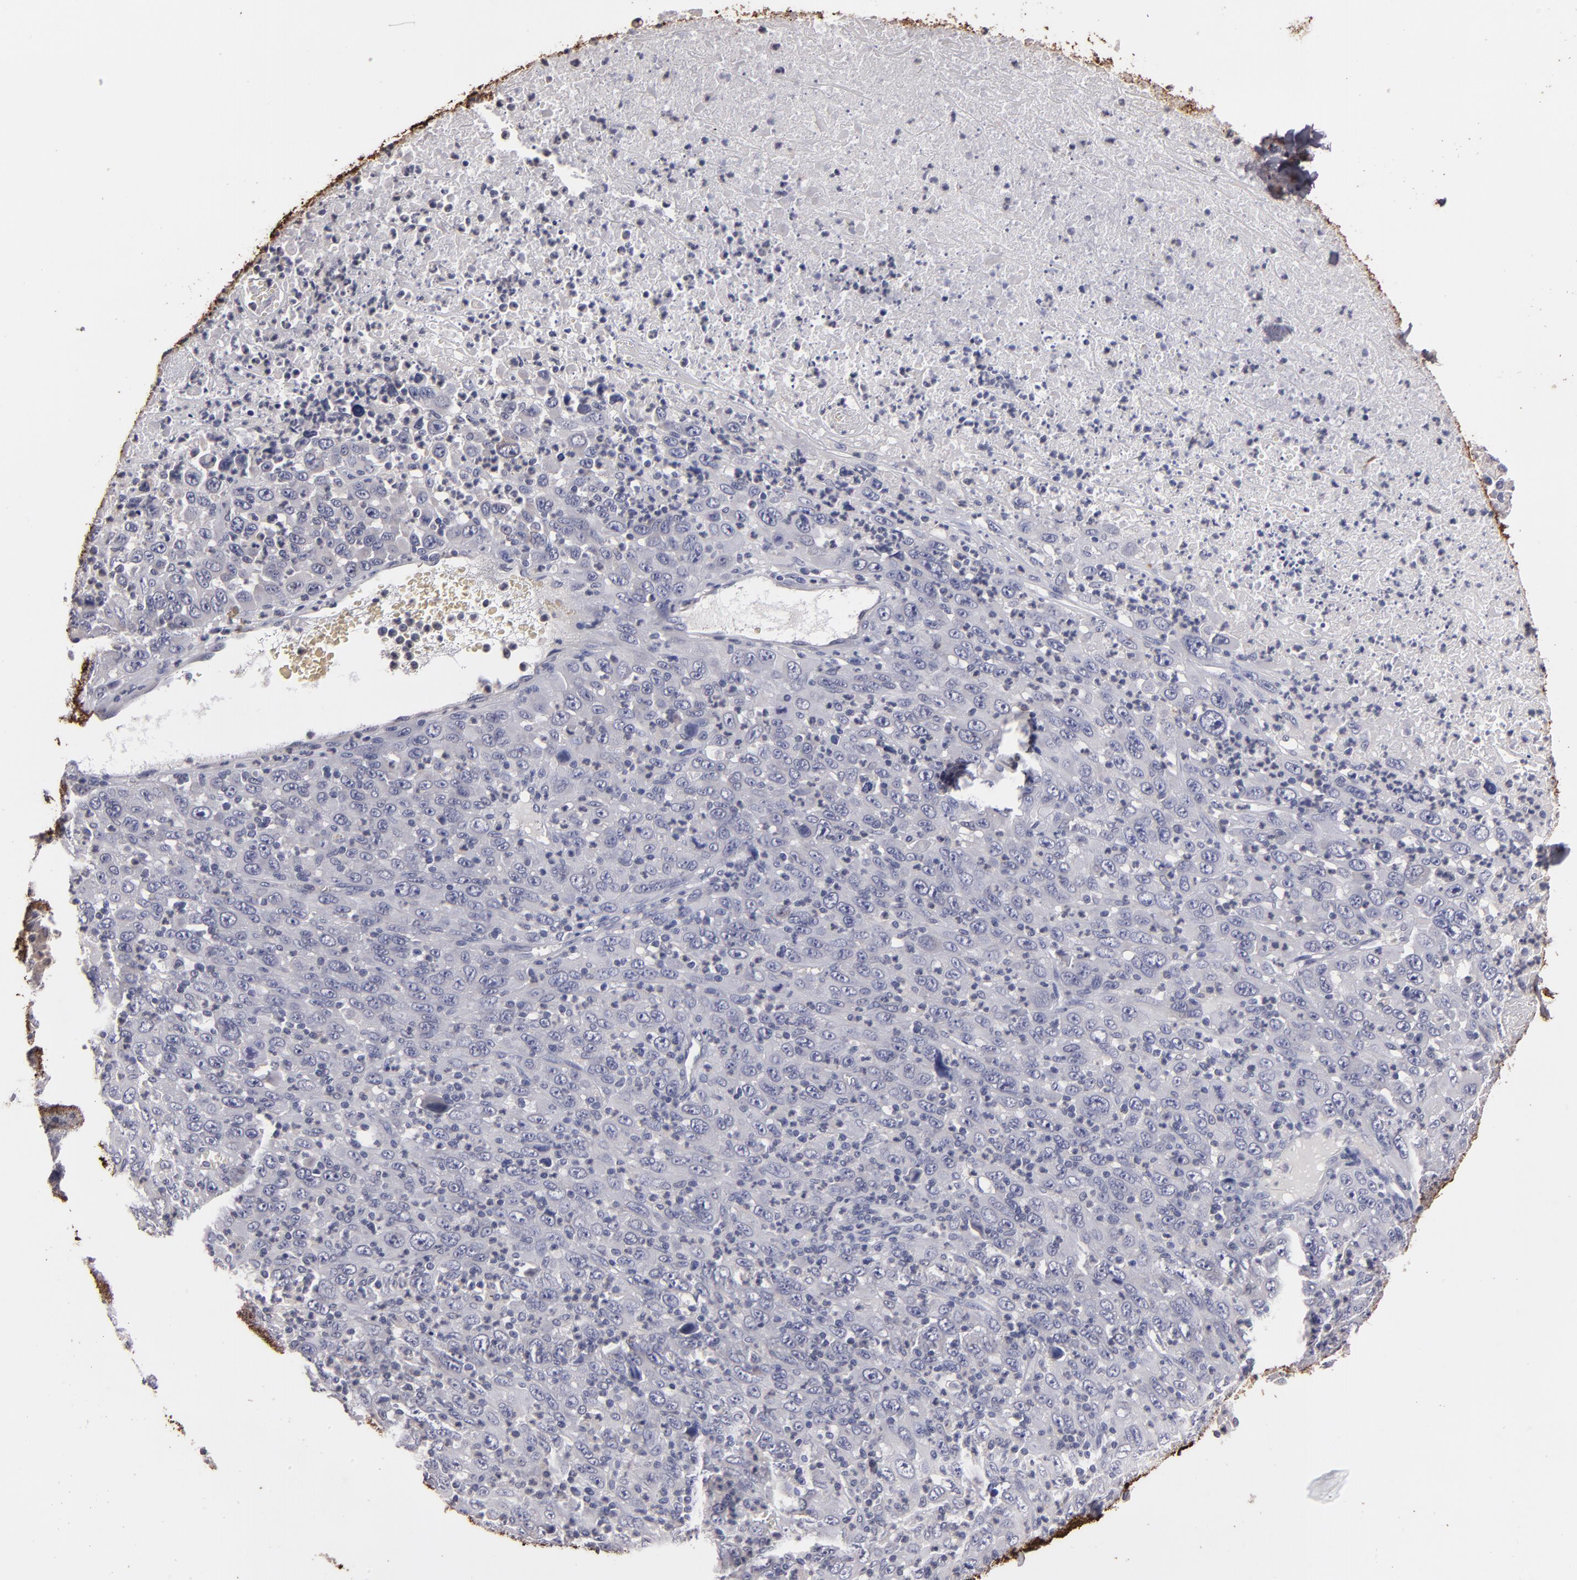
{"staining": {"intensity": "negative", "quantity": "none", "location": "none"}, "tissue": "melanoma", "cell_type": "Tumor cells", "image_type": "cancer", "snomed": [{"axis": "morphology", "description": "Malignant melanoma, Metastatic site"}, {"axis": "topography", "description": "Skin"}], "caption": "Immunohistochemistry of human malignant melanoma (metastatic site) displays no expression in tumor cells.", "gene": "S100A1", "patient": {"sex": "female", "age": 56}}